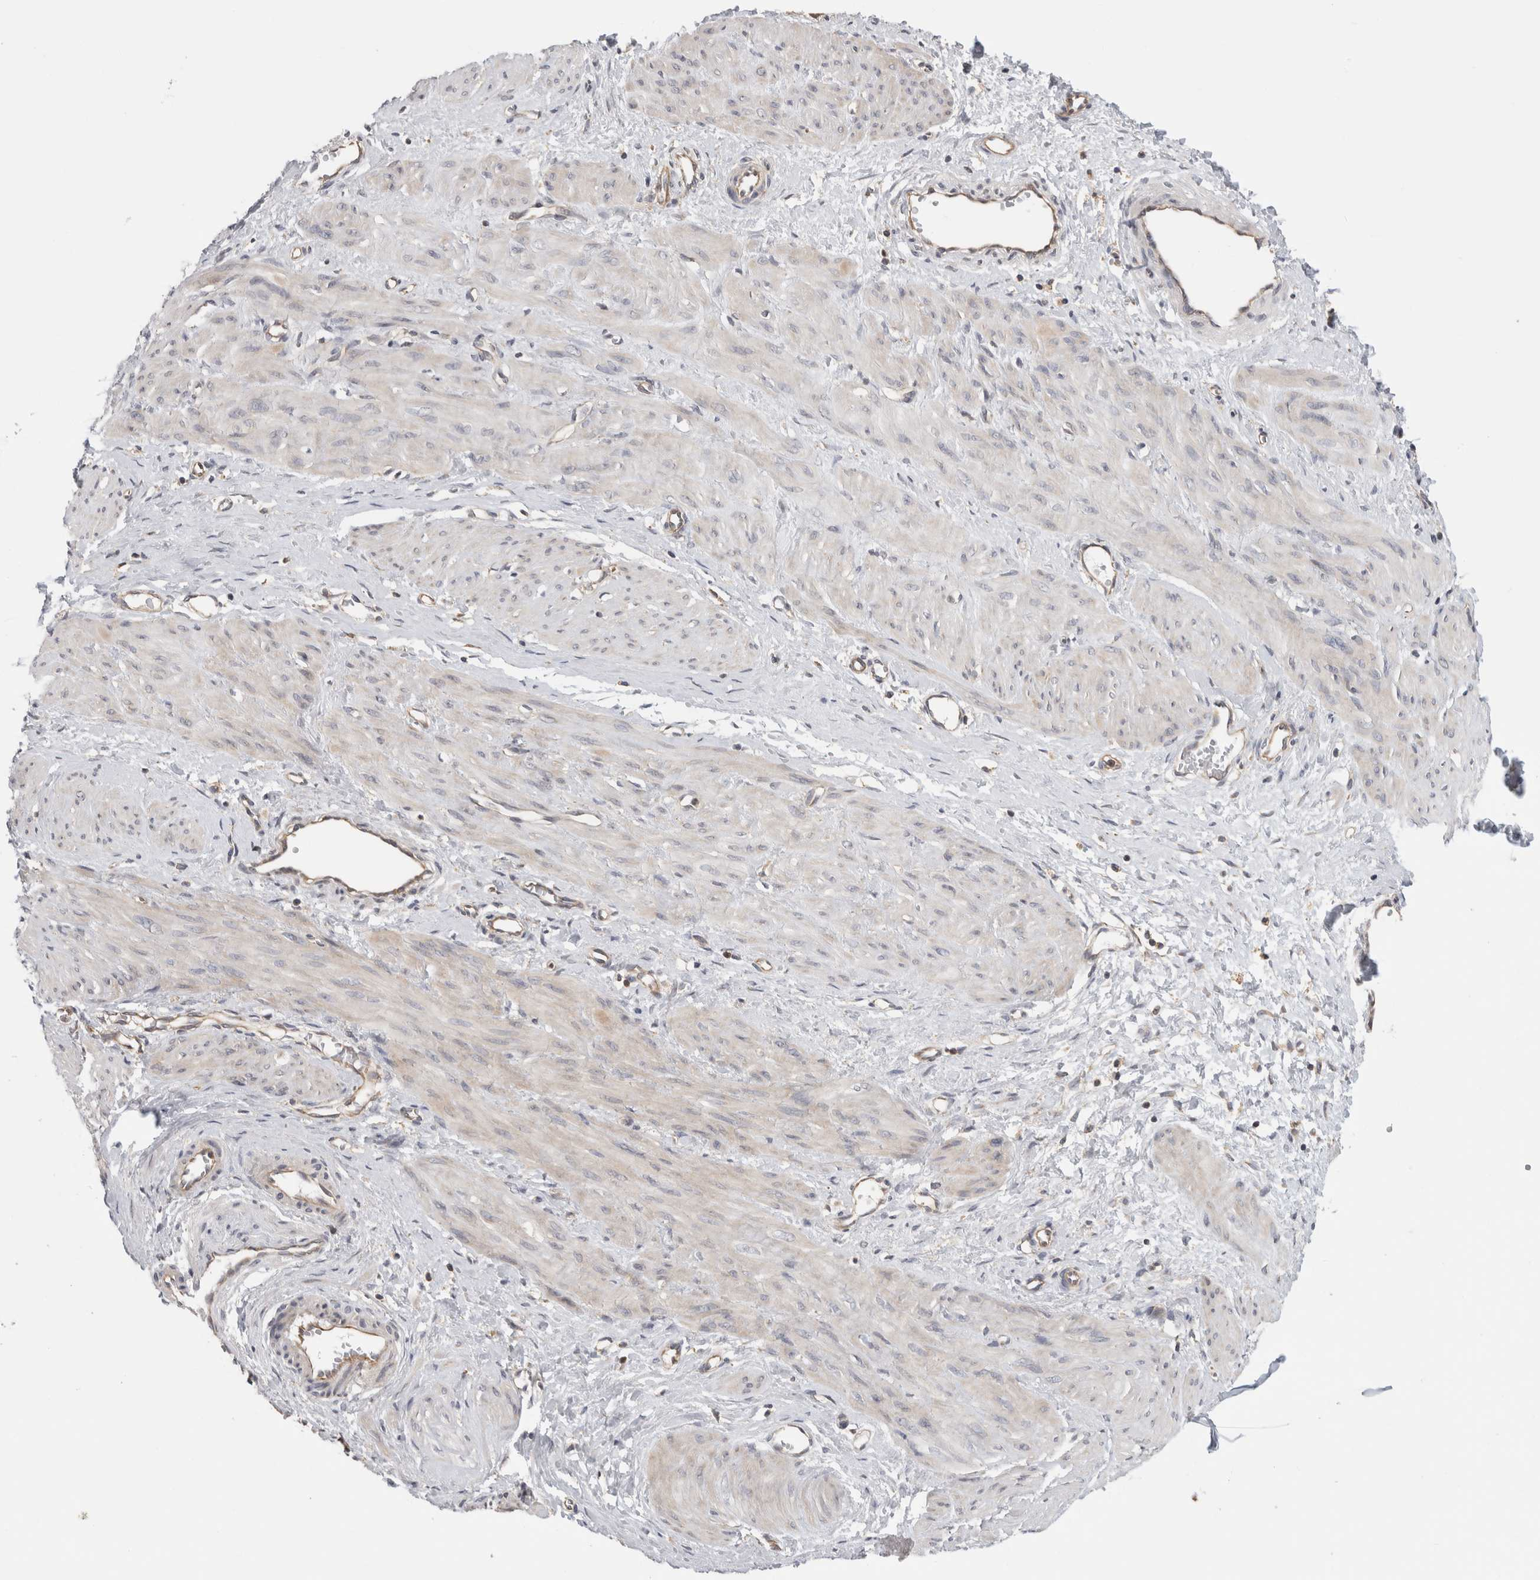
{"staining": {"intensity": "weak", "quantity": "<25%", "location": "cytoplasmic/membranous"}, "tissue": "smooth muscle", "cell_type": "Smooth muscle cells", "image_type": "normal", "snomed": [{"axis": "morphology", "description": "Normal tissue, NOS"}, {"axis": "topography", "description": "Endometrium"}], "caption": "Immunohistochemistry histopathology image of normal human smooth muscle stained for a protein (brown), which demonstrates no expression in smooth muscle cells. (IHC, brightfield microscopy, high magnification).", "gene": "GRIK2", "patient": {"sex": "female", "age": 33}}